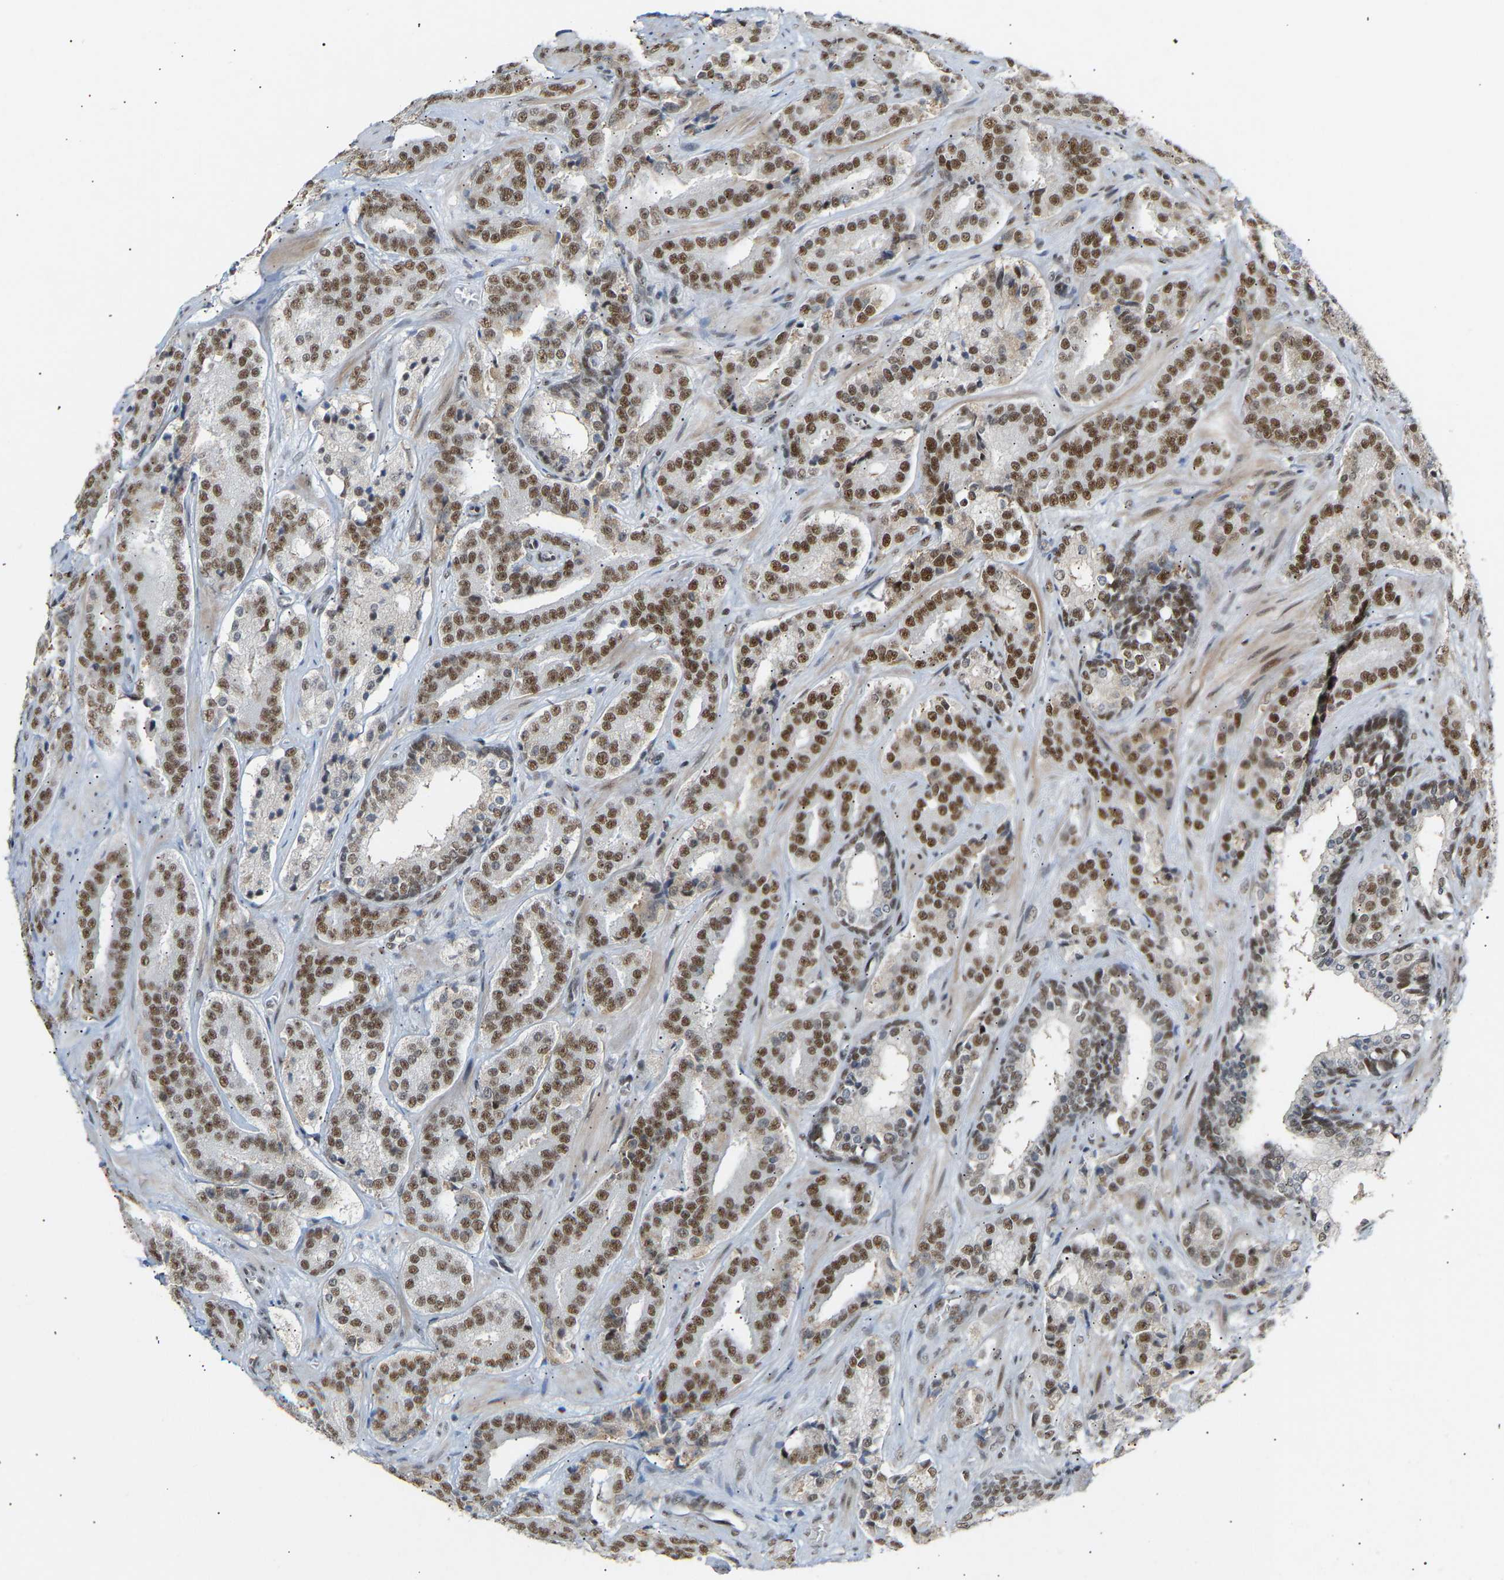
{"staining": {"intensity": "moderate", "quantity": ">75%", "location": "nuclear"}, "tissue": "prostate cancer", "cell_type": "Tumor cells", "image_type": "cancer", "snomed": [{"axis": "morphology", "description": "Adenocarcinoma, High grade"}, {"axis": "topography", "description": "Prostate"}], "caption": "Prostate cancer stained with immunohistochemistry (IHC) demonstrates moderate nuclear expression in about >75% of tumor cells.", "gene": "NELFB", "patient": {"sex": "male", "age": 60}}